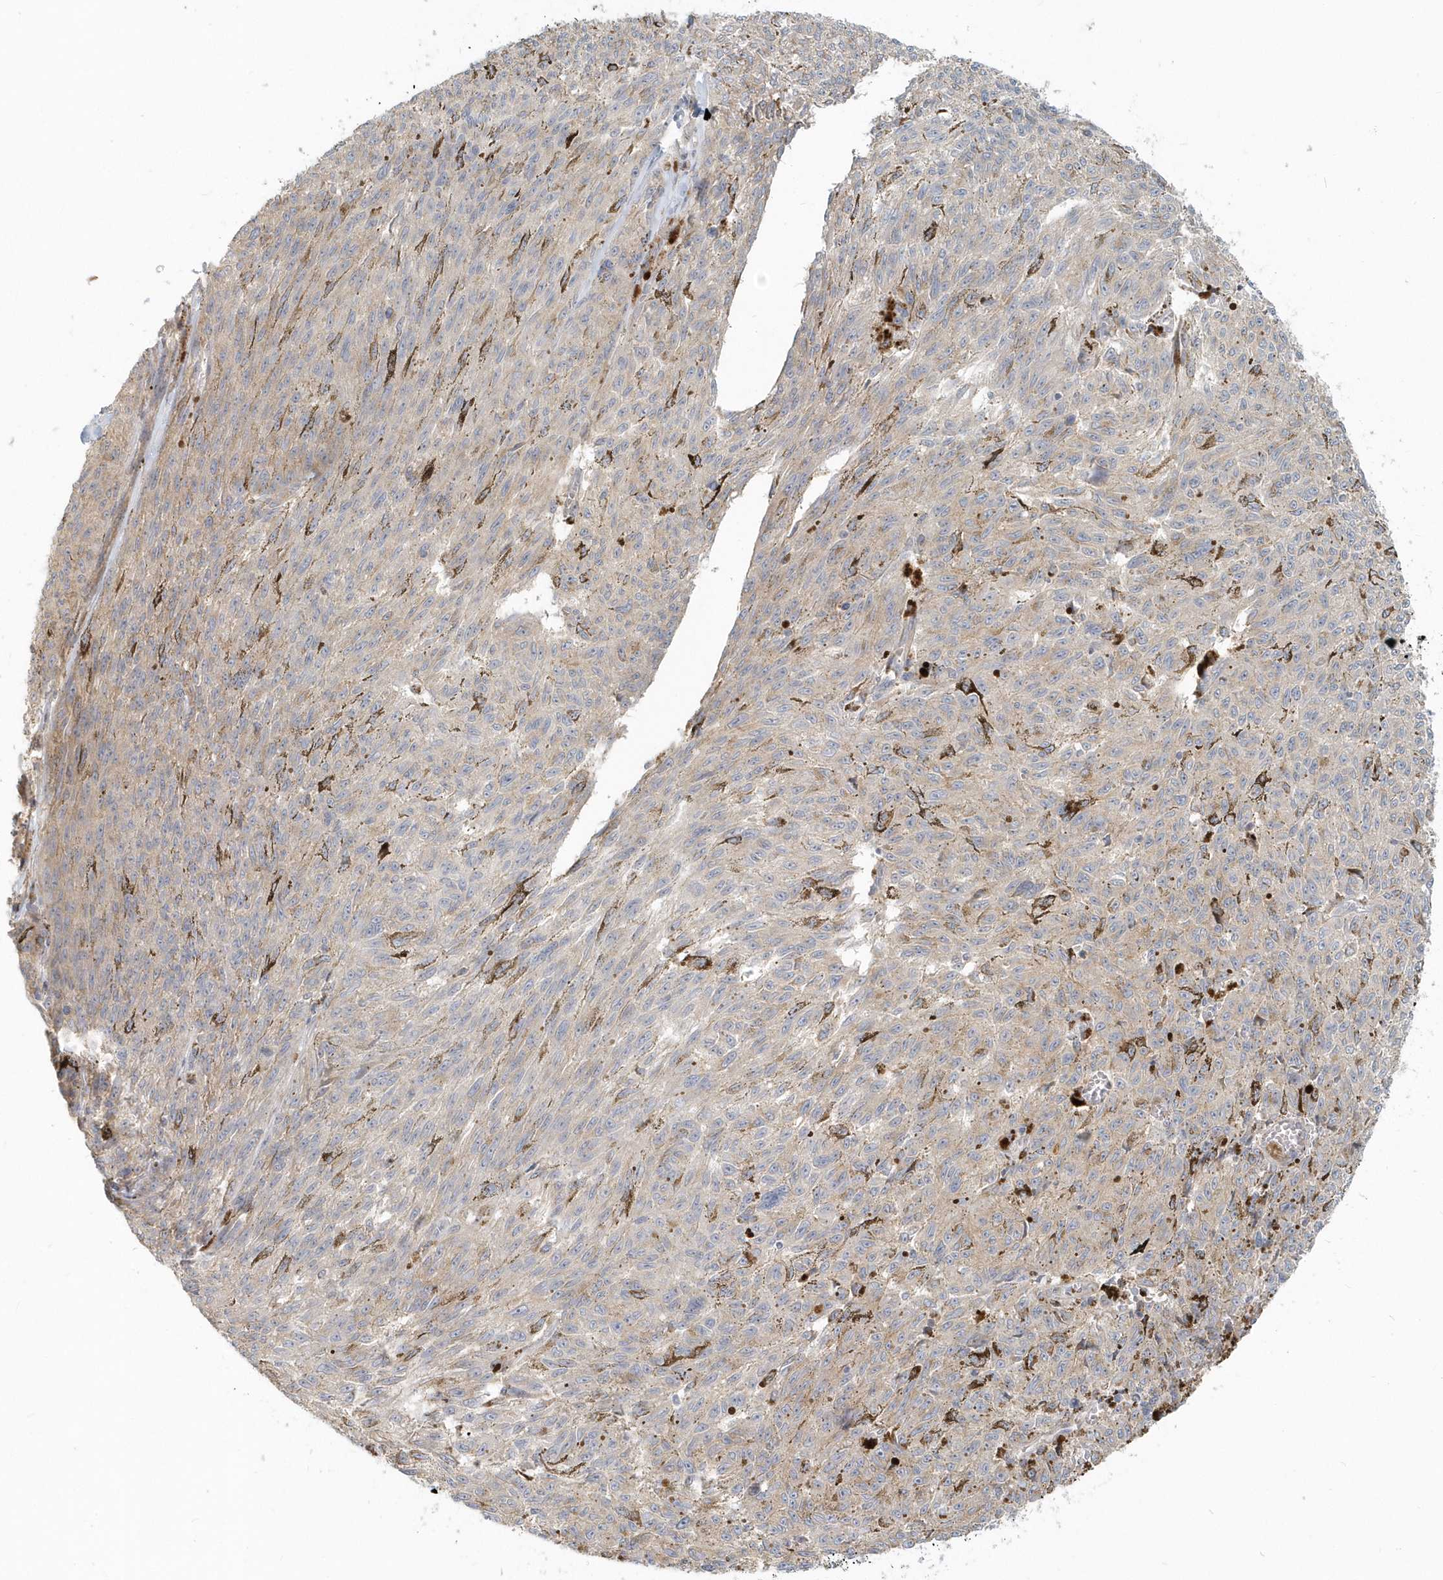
{"staining": {"intensity": "negative", "quantity": "none", "location": "none"}, "tissue": "melanoma", "cell_type": "Tumor cells", "image_type": "cancer", "snomed": [{"axis": "morphology", "description": "Malignant melanoma, NOS"}, {"axis": "topography", "description": "Skin"}], "caption": "This micrograph is of malignant melanoma stained with immunohistochemistry to label a protein in brown with the nuclei are counter-stained blue. There is no staining in tumor cells. Brightfield microscopy of IHC stained with DAB (3,3'-diaminobenzidine) (brown) and hematoxylin (blue), captured at high magnification.", "gene": "NAPB", "patient": {"sex": "female", "age": 72}}